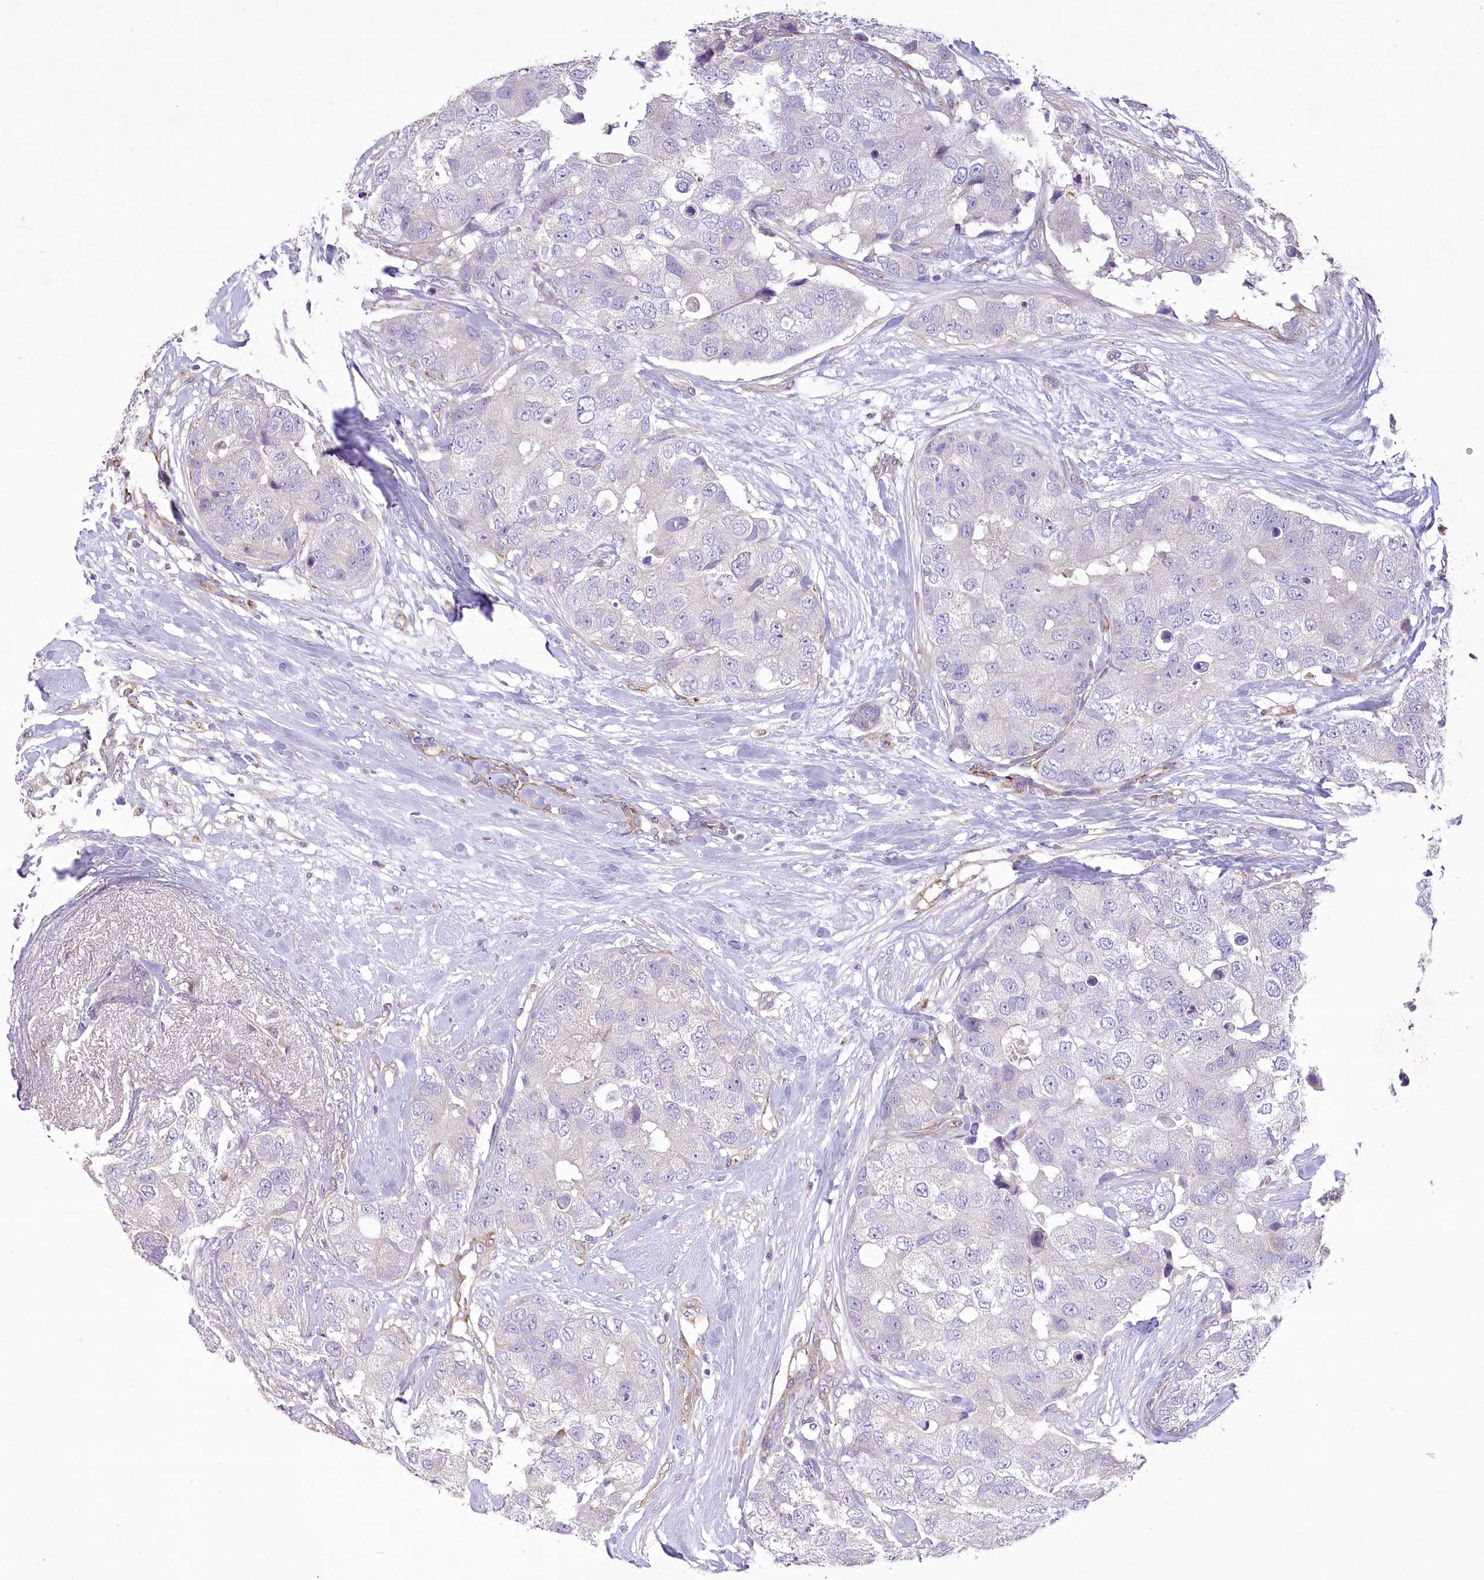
{"staining": {"intensity": "negative", "quantity": "none", "location": "none"}, "tissue": "breast cancer", "cell_type": "Tumor cells", "image_type": "cancer", "snomed": [{"axis": "morphology", "description": "Duct carcinoma"}, {"axis": "topography", "description": "Breast"}], "caption": "This is an immunohistochemistry (IHC) photomicrograph of breast invasive ductal carcinoma. There is no positivity in tumor cells.", "gene": "ANGPTL3", "patient": {"sex": "female", "age": 62}}